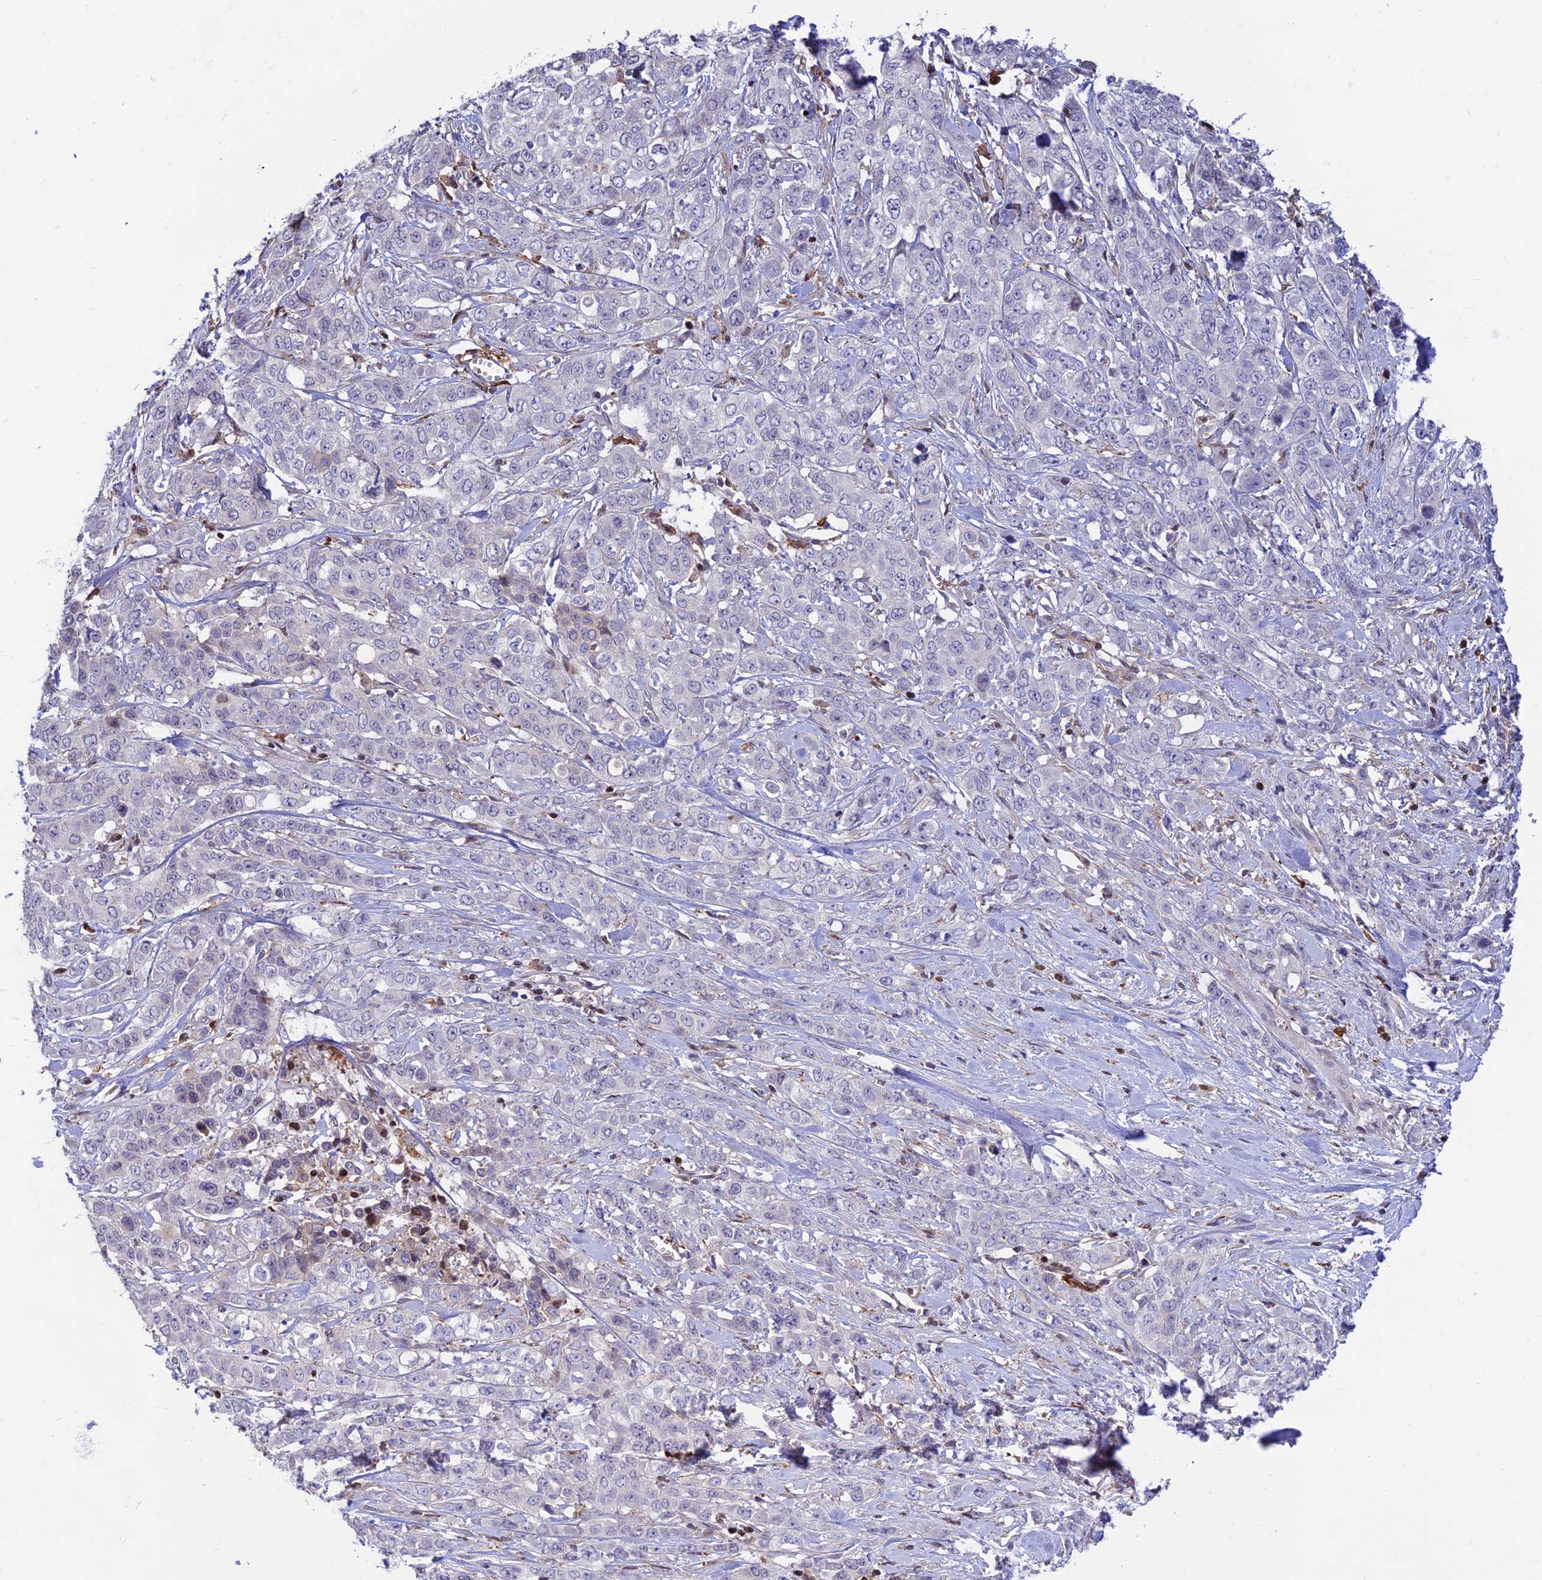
{"staining": {"intensity": "negative", "quantity": "none", "location": "none"}, "tissue": "stomach cancer", "cell_type": "Tumor cells", "image_type": "cancer", "snomed": [{"axis": "morphology", "description": "Adenocarcinoma, NOS"}, {"axis": "topography", "description": "Stomach, upper"}], "caption": "Immunohistochemistry photomicrograph of neoplastic tissue: stomach adenocarcinoma stained with DAB (3,3'-diaminobenzidine) exhibits no significant protein staining in tumor cells.", "gene": "FAM186B", "patient": {"sex": "male", "age": 62}}